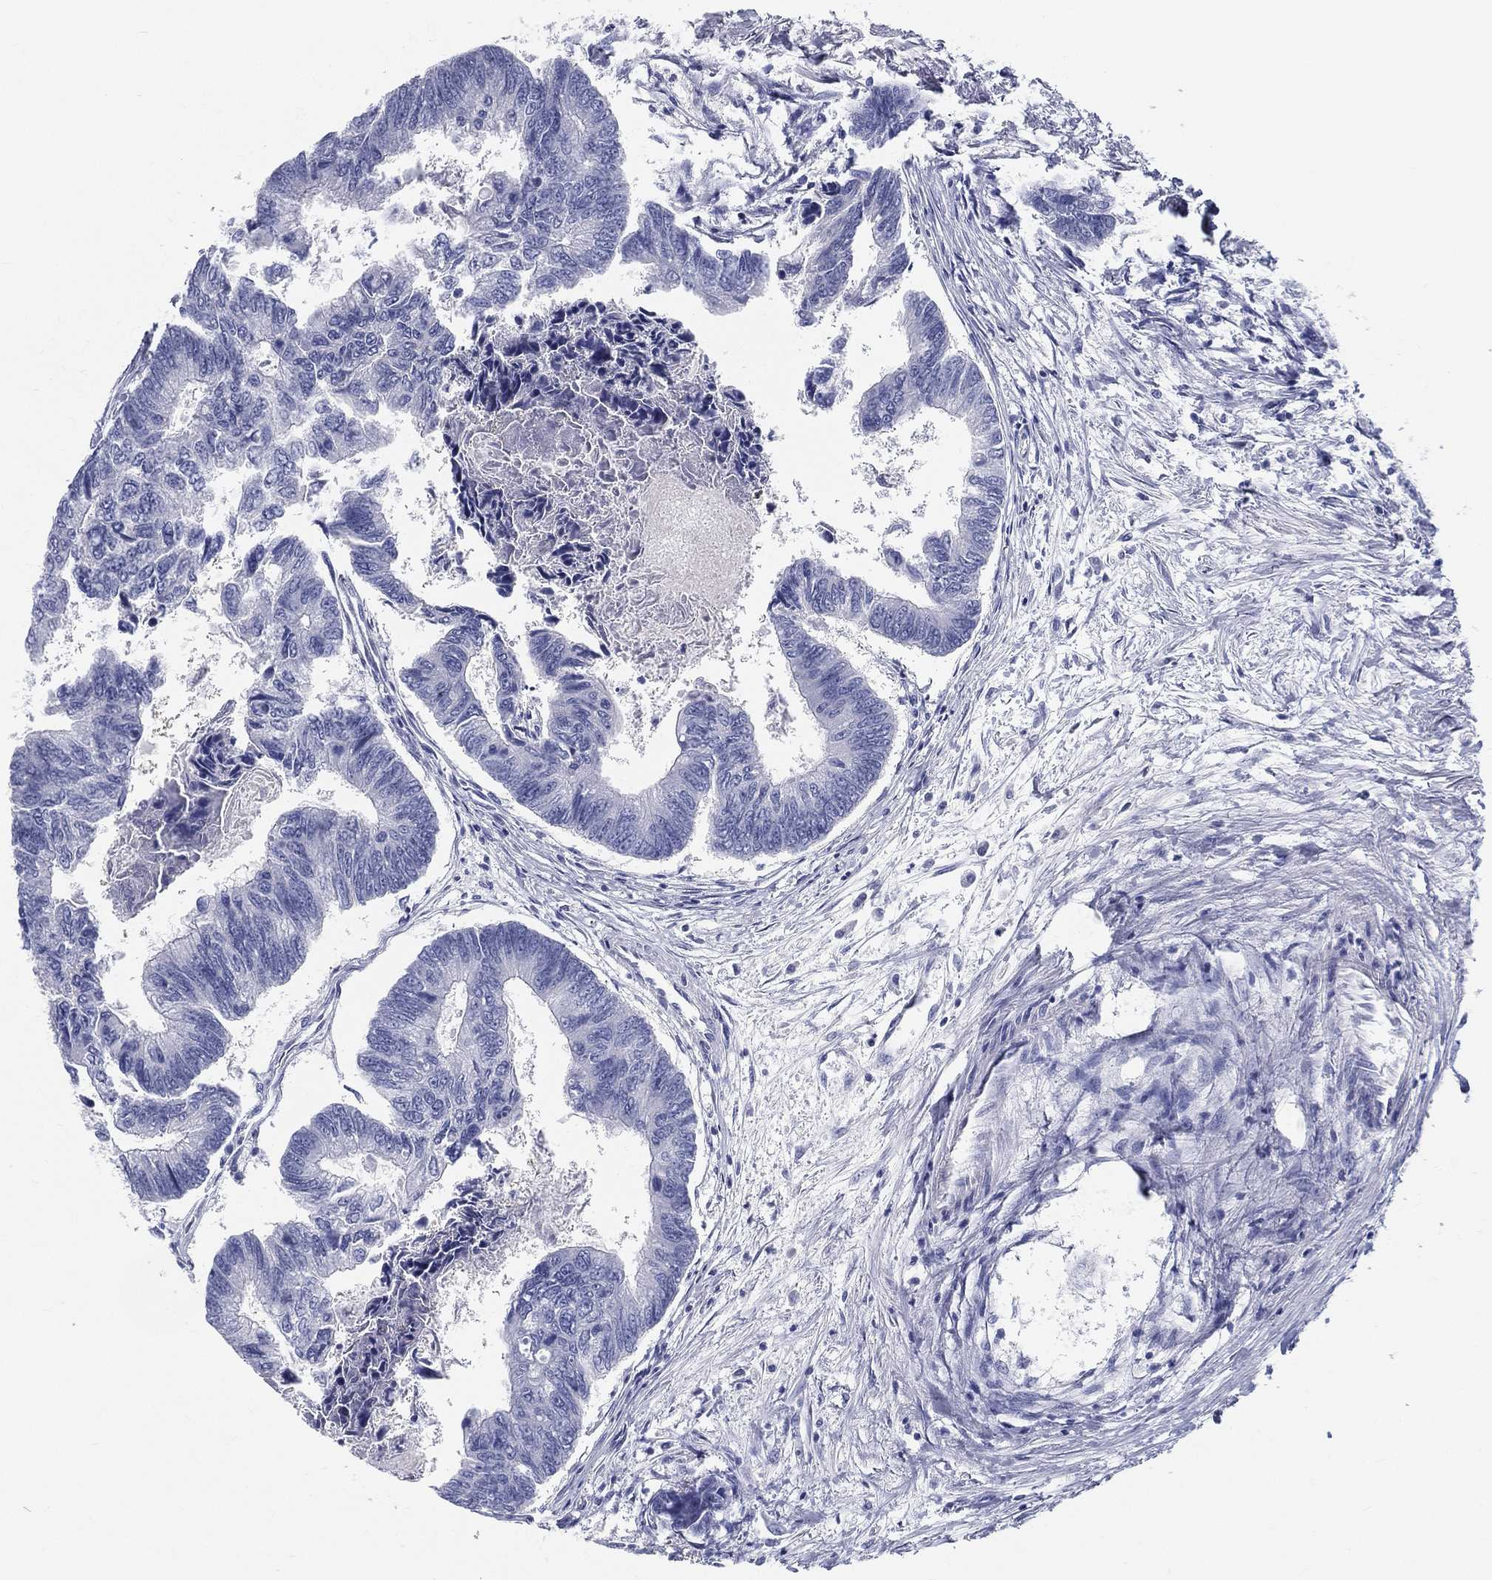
{"staining": {"intensity": "negative", "quantity": "none", "location": "none"}, "tissue": "colorectal cancer", "cell_type": "Tumor cells", "image_type": "cancer", "snomed": [{"axis": "morphology", "description": "Adenocarcinoma, NOS"}, {"axis": "topography", "description": "Colon"}], "caption": "Protein analysis of colorectal adenocarcinoma exhibits no significant staining in tumor cells.", "gene": "STS", "patient": {"sex": "female", "age": 65}}